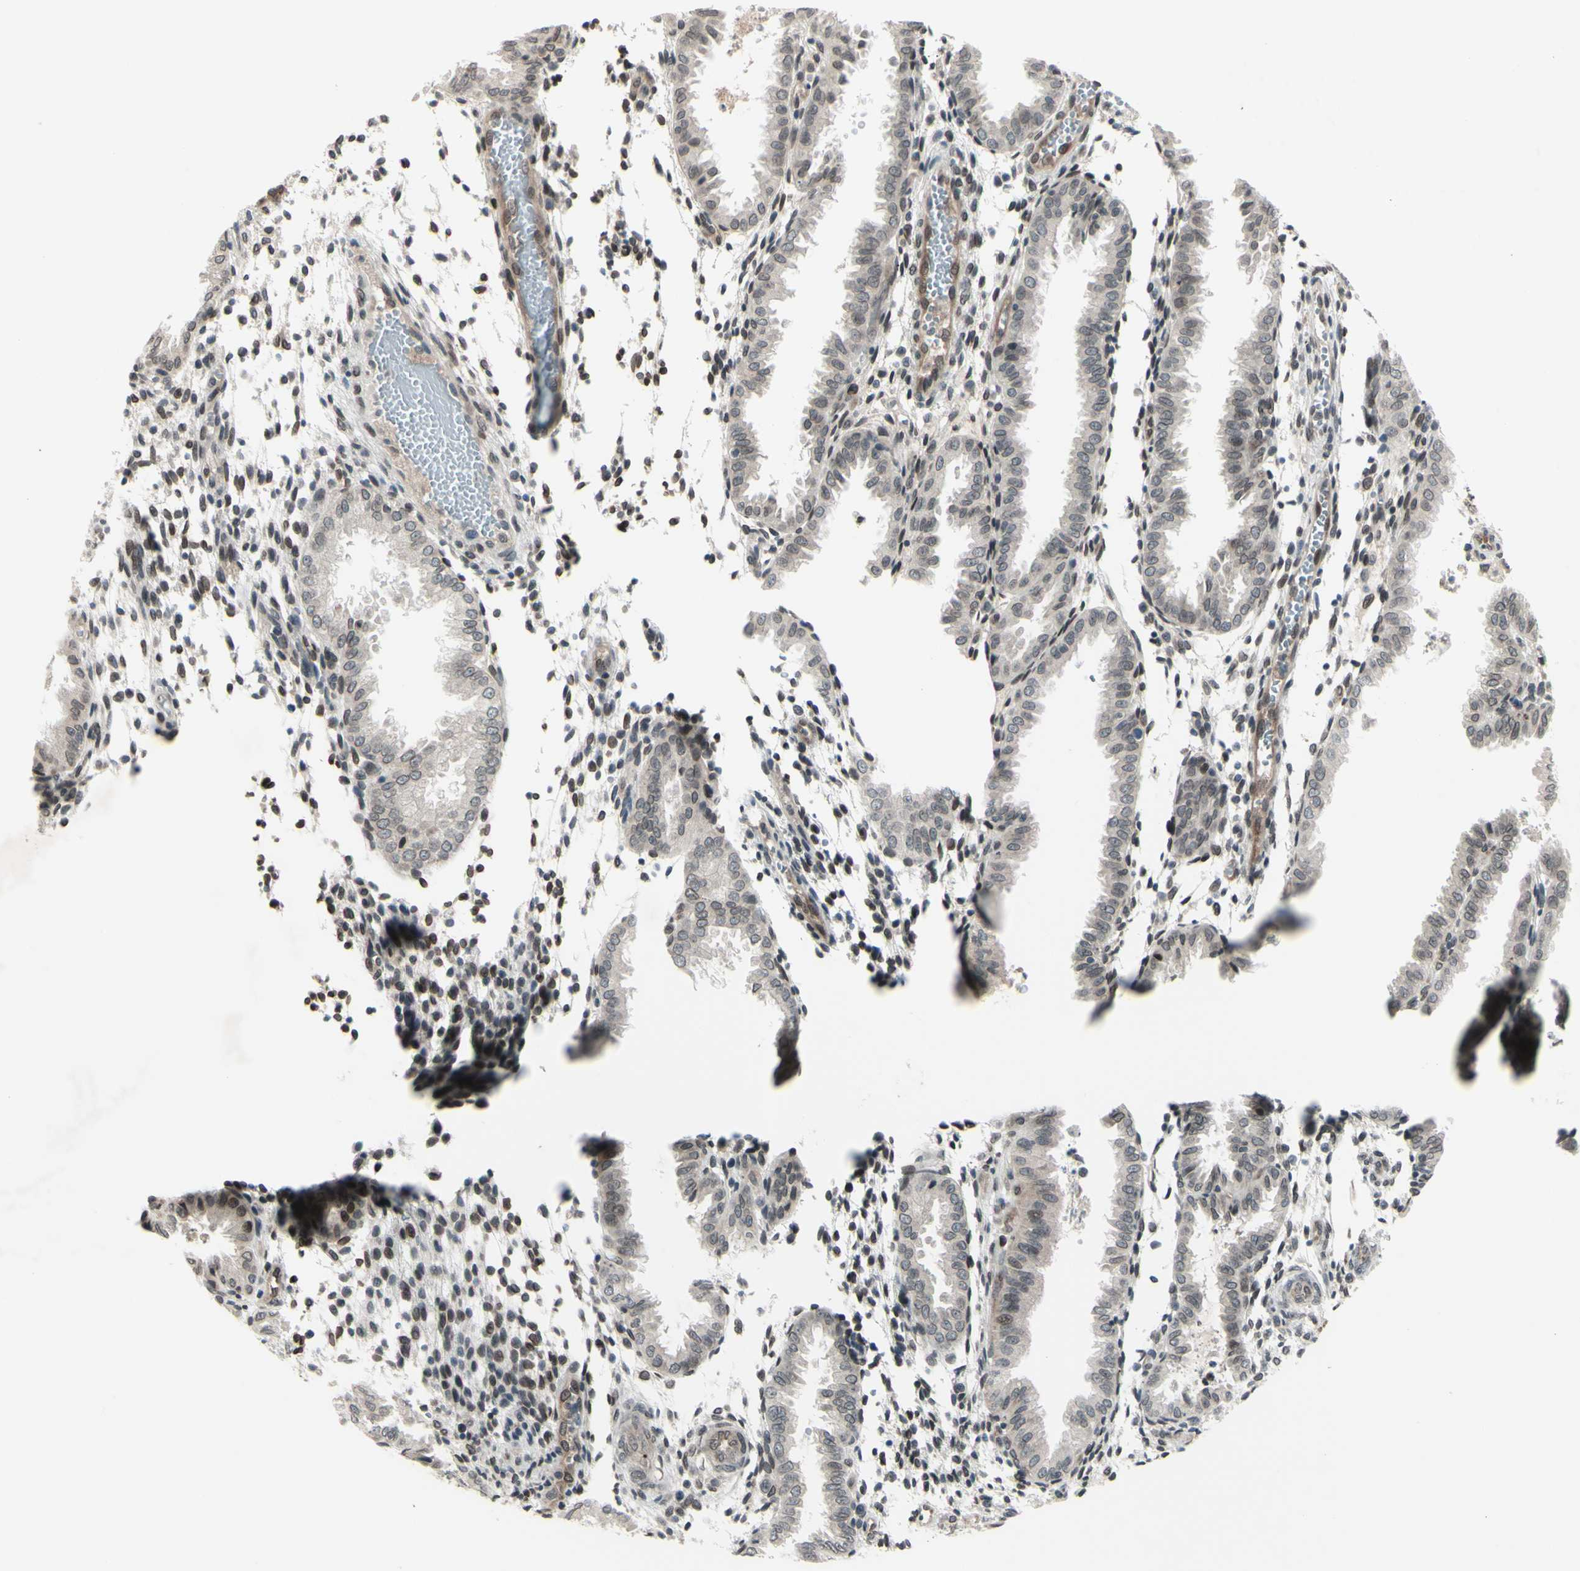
{"staining": {"intensity": "moderate", "quantity": "25%-75%", "location": "nuclear"}, "tissue": "endometrium", "cell_type": "Cells in endometrial stroma", "image_type": "normal", "snomed": [{"axis": "morphology", "description": "Normal tissue, NOS"}, {"axis": "topography", "description": "Endometrium"}], "caption": "Human endometrium stained with a brown dye shows moderate nuclear positive staining in about 25%-75% of cells in endometrial stroma.", "gene": "MLF2", "patient": {"sex": "female", "age": 33}}